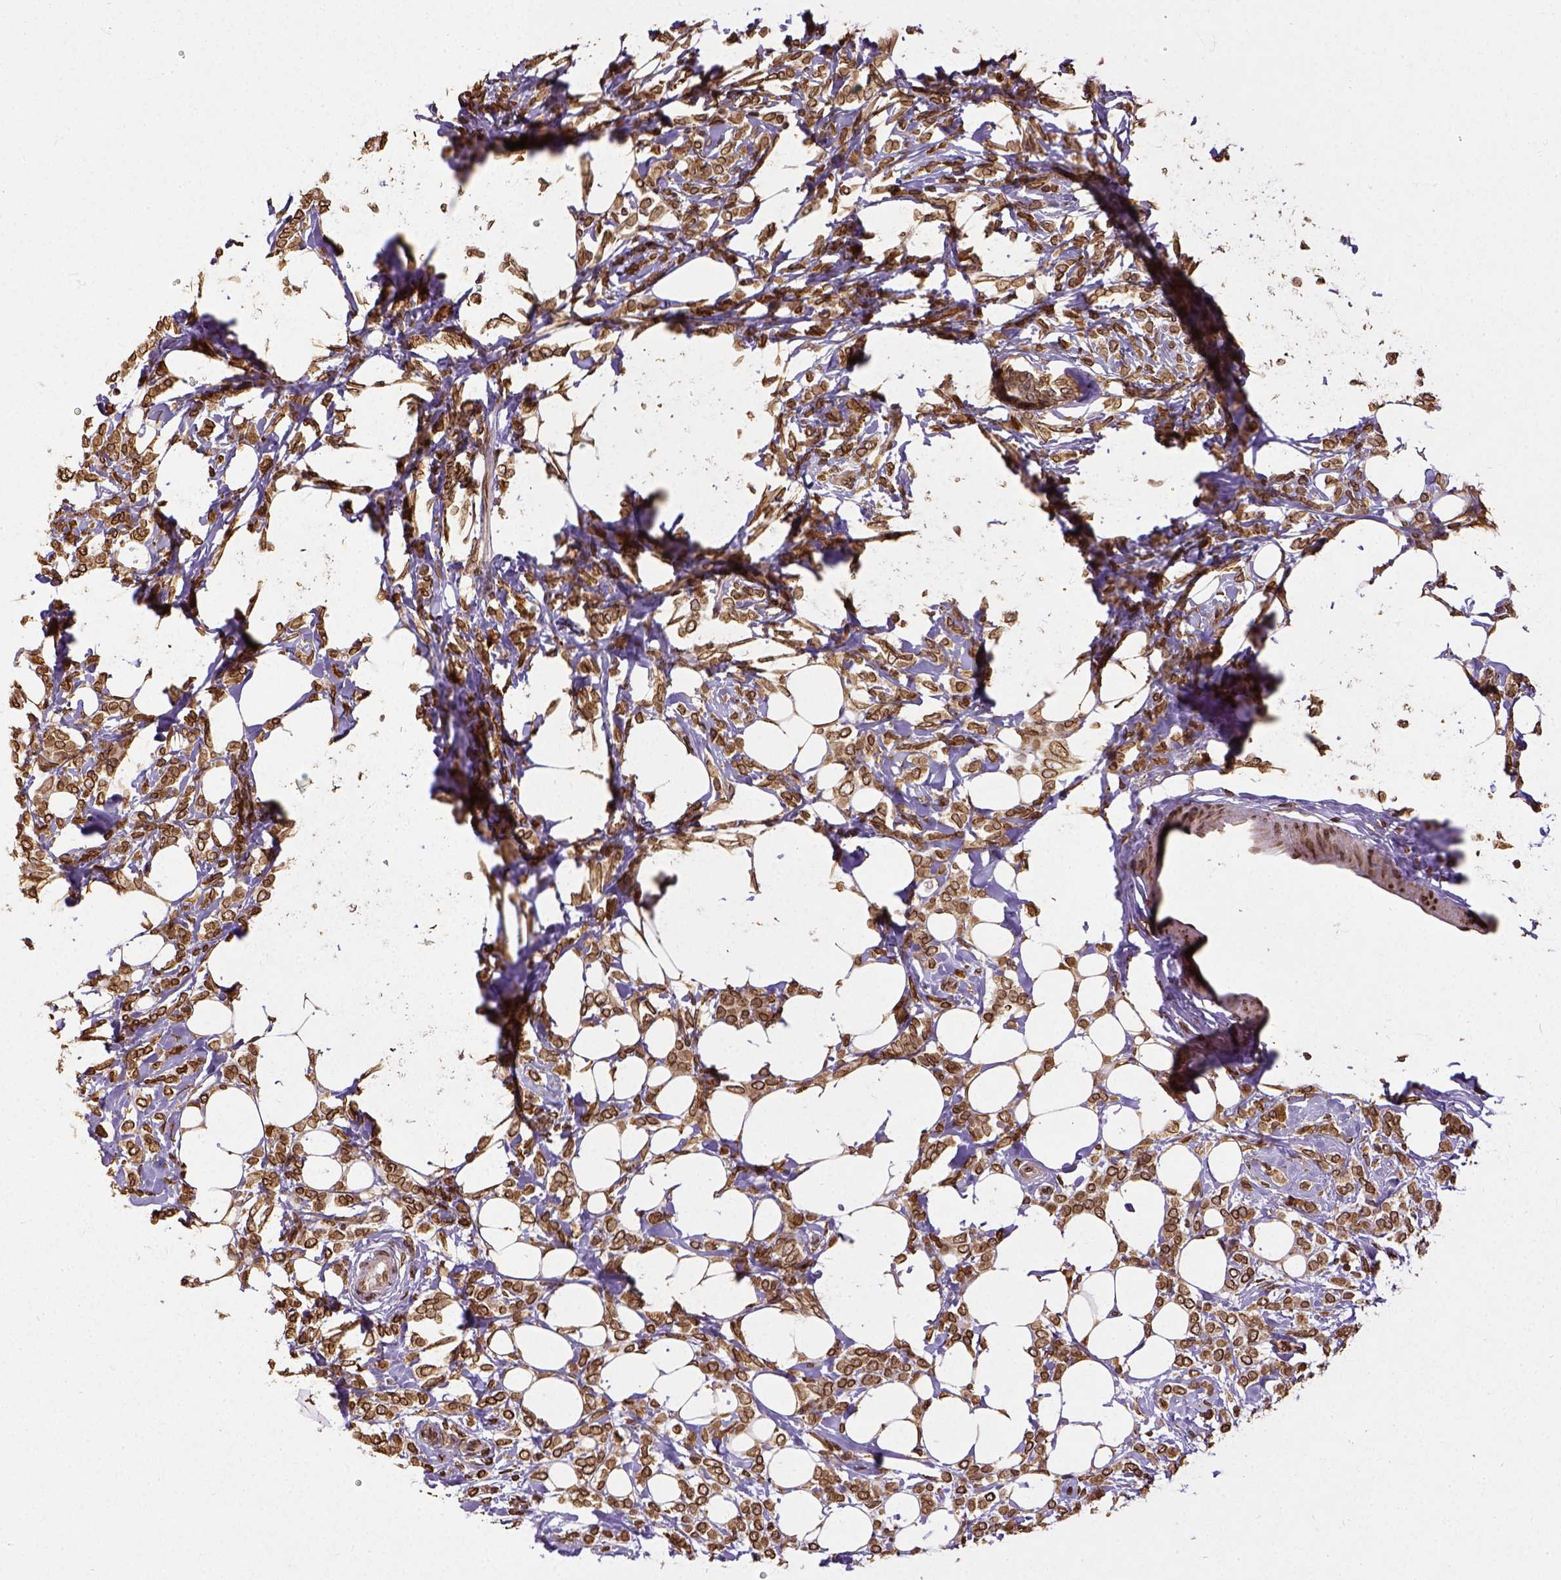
{"staining": {"intensity": "strong", "quantity": ">75%", "location": "cytoplasmic/membranous,nuclear"}, "tissue": "breast cancer", "cell_type": "Tumor cells", "image_type": "cancer", "snomed": [{"axis": "morphology", "description": "Lobular carcinoma"}, {"axis": "topography", "description": "Breast"}], "caption": "IHC image of neoplastic tissue: human breast lobular carcinoma stained using immunohistochemistry (IHC) exhibits high levels of strong protein expression localized specifically in the cytoplasmic/membranous and nuclear of tumor cells, appearing as a cytoplasmic/membranous and nuclear brown color.", "gene": "MTDH", "patient": {"sex": "female", "age": 49}}